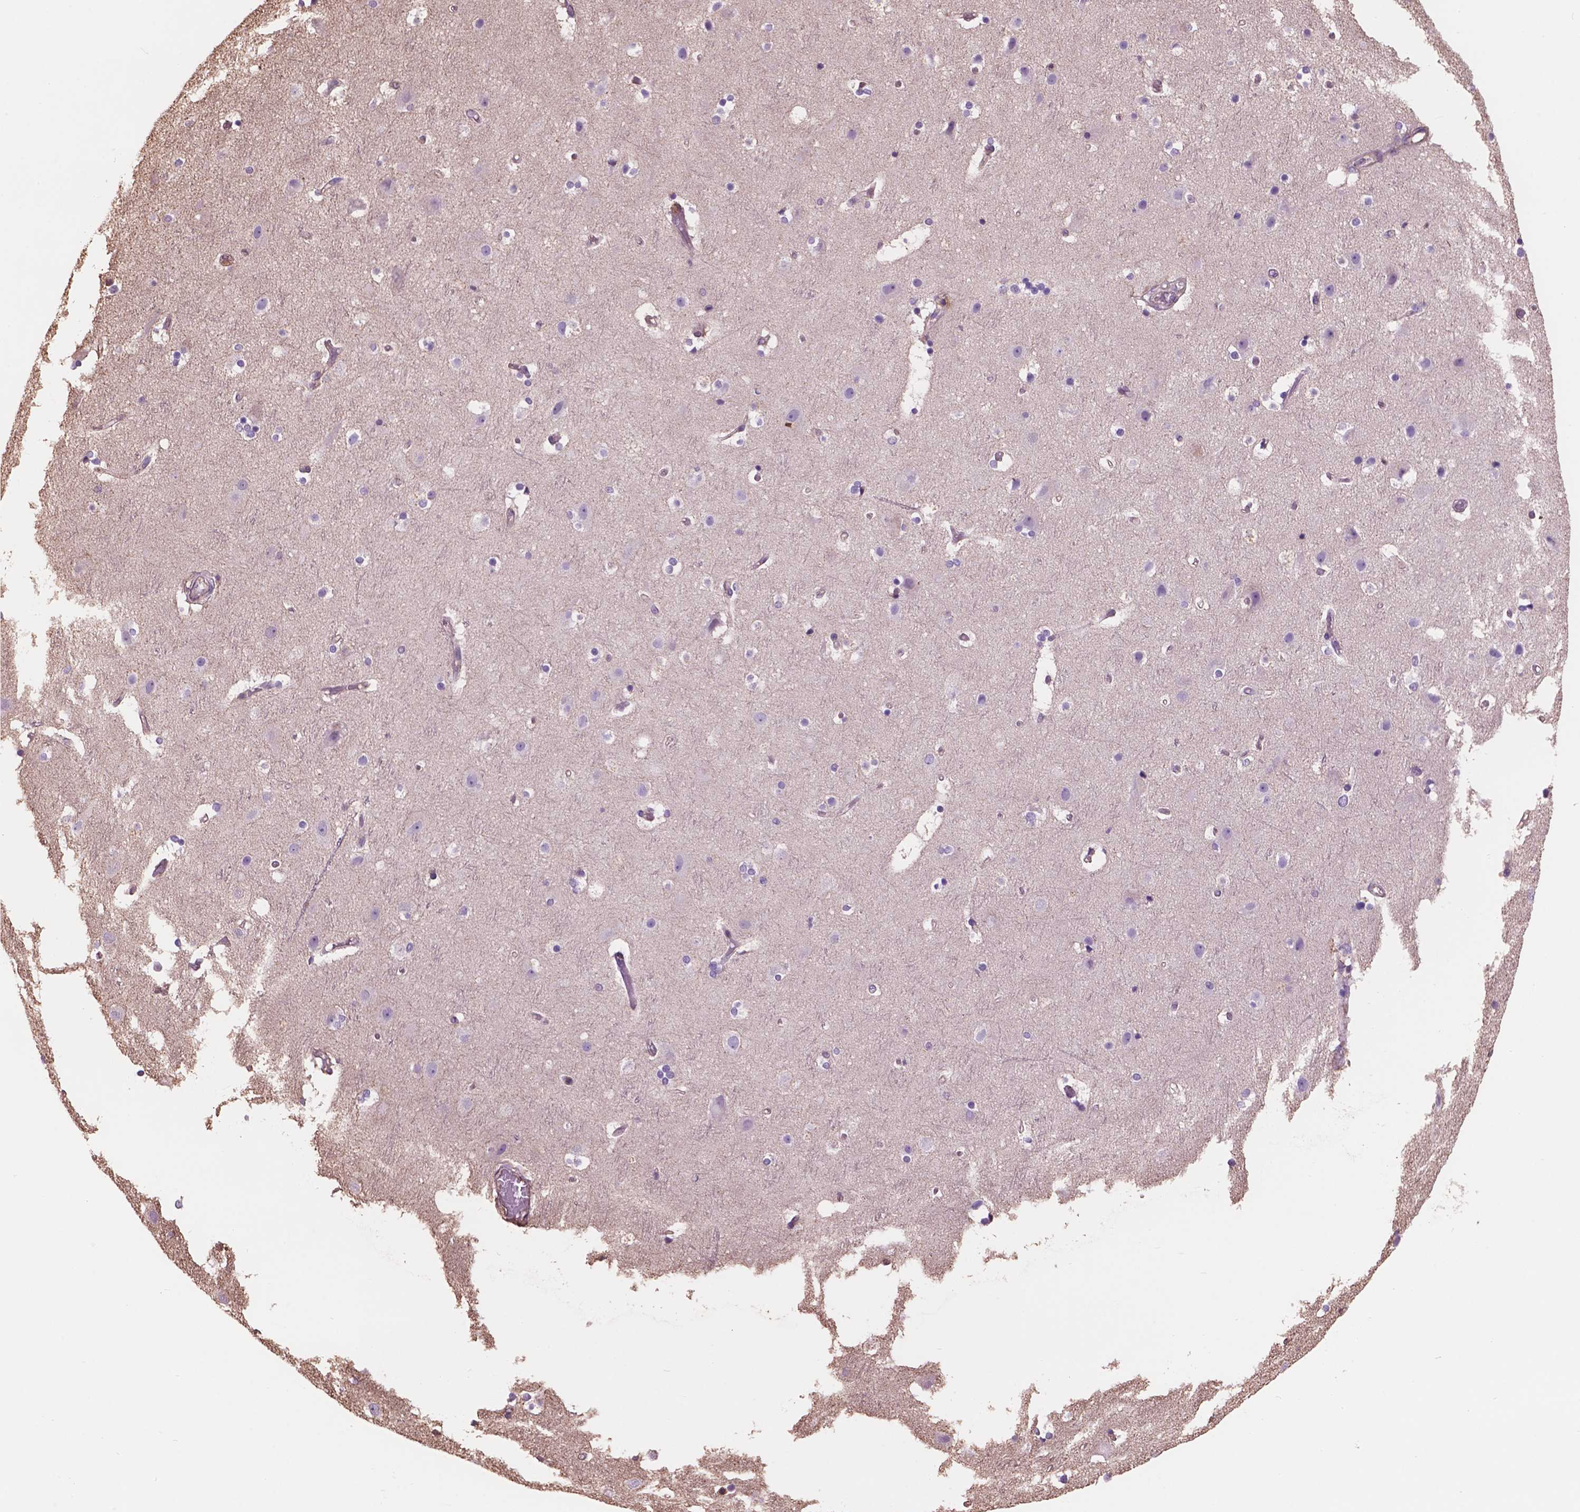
{"staining": {"intensity": "strong", "quantity": ">75%", "location": "cytoplasmic/membranous,nuclear"}, "tissue": "cerebral cortex", "cell_type": "Endothelial cells", "image_type": "normal", "snomed": [{"axis": "morphology", "description": "Normal tissue, NOS"}, {"axis": "topography", "description": "Cerebral cortex"}], "caption": "An IHC micrograph of normal tissue is shown. Protein staining in brown highlights strong cytoplasmic/membranous,nuclear positivity in cerebral cortex within endothelial cells. The staining was performed using DAB (3,3'-diaminobenzidine), with brown indicating positive protein expression. Nuclei are stained blue with hematoxylin.", "gene": "NIPA2", "patient": {"sex": "female", "age": 52}}